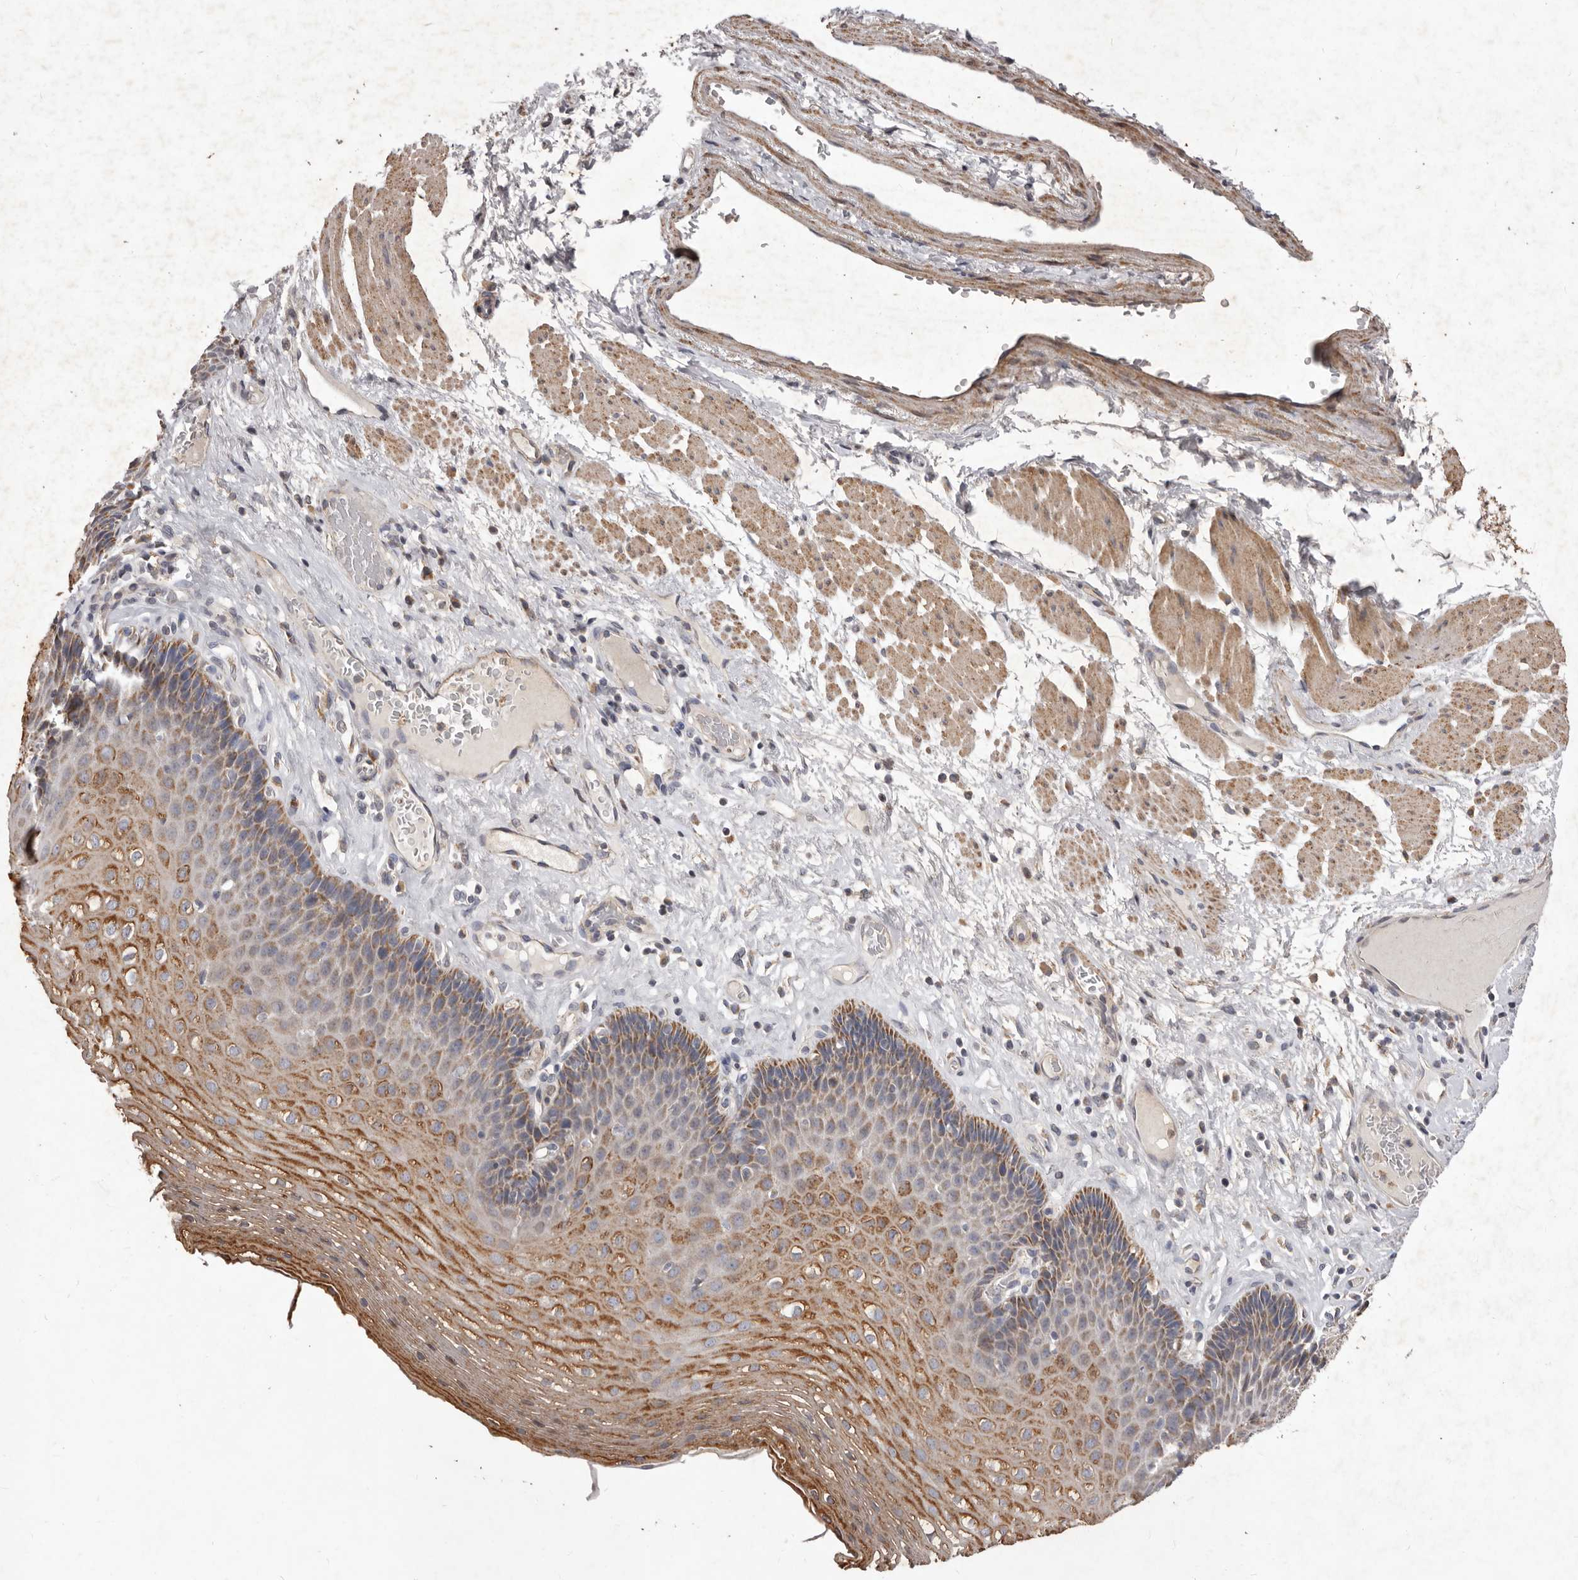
{"staining": {"intensity": "moderate", "quantity": ">75%", "location": "cytoplasmic/membranous"}, "tissue": "esophagus", "cell_type": "Squamous epithelial cells", "image_type": "normal", "snomed": [{"axis": "morphology", "description": "Normal tissue, NOS"}, {"axis": "topography", "description": "Esophagus"}], "caption": "Immunohistochemical staining of normal human esophagus exhibits >75% levels of moderate cytoplasmic/membranous protein expression in approximately >75% of squamous epithelial cells. The staining was performed using DAB (3,3'-diaminobenzidine) to visualize the protein expression in brown, while the nuclei were stained in blue with hematoxylin (Magnification: 20x).", "gene": "CXCL14", "patient": {"sex": "female", "age": 66}}